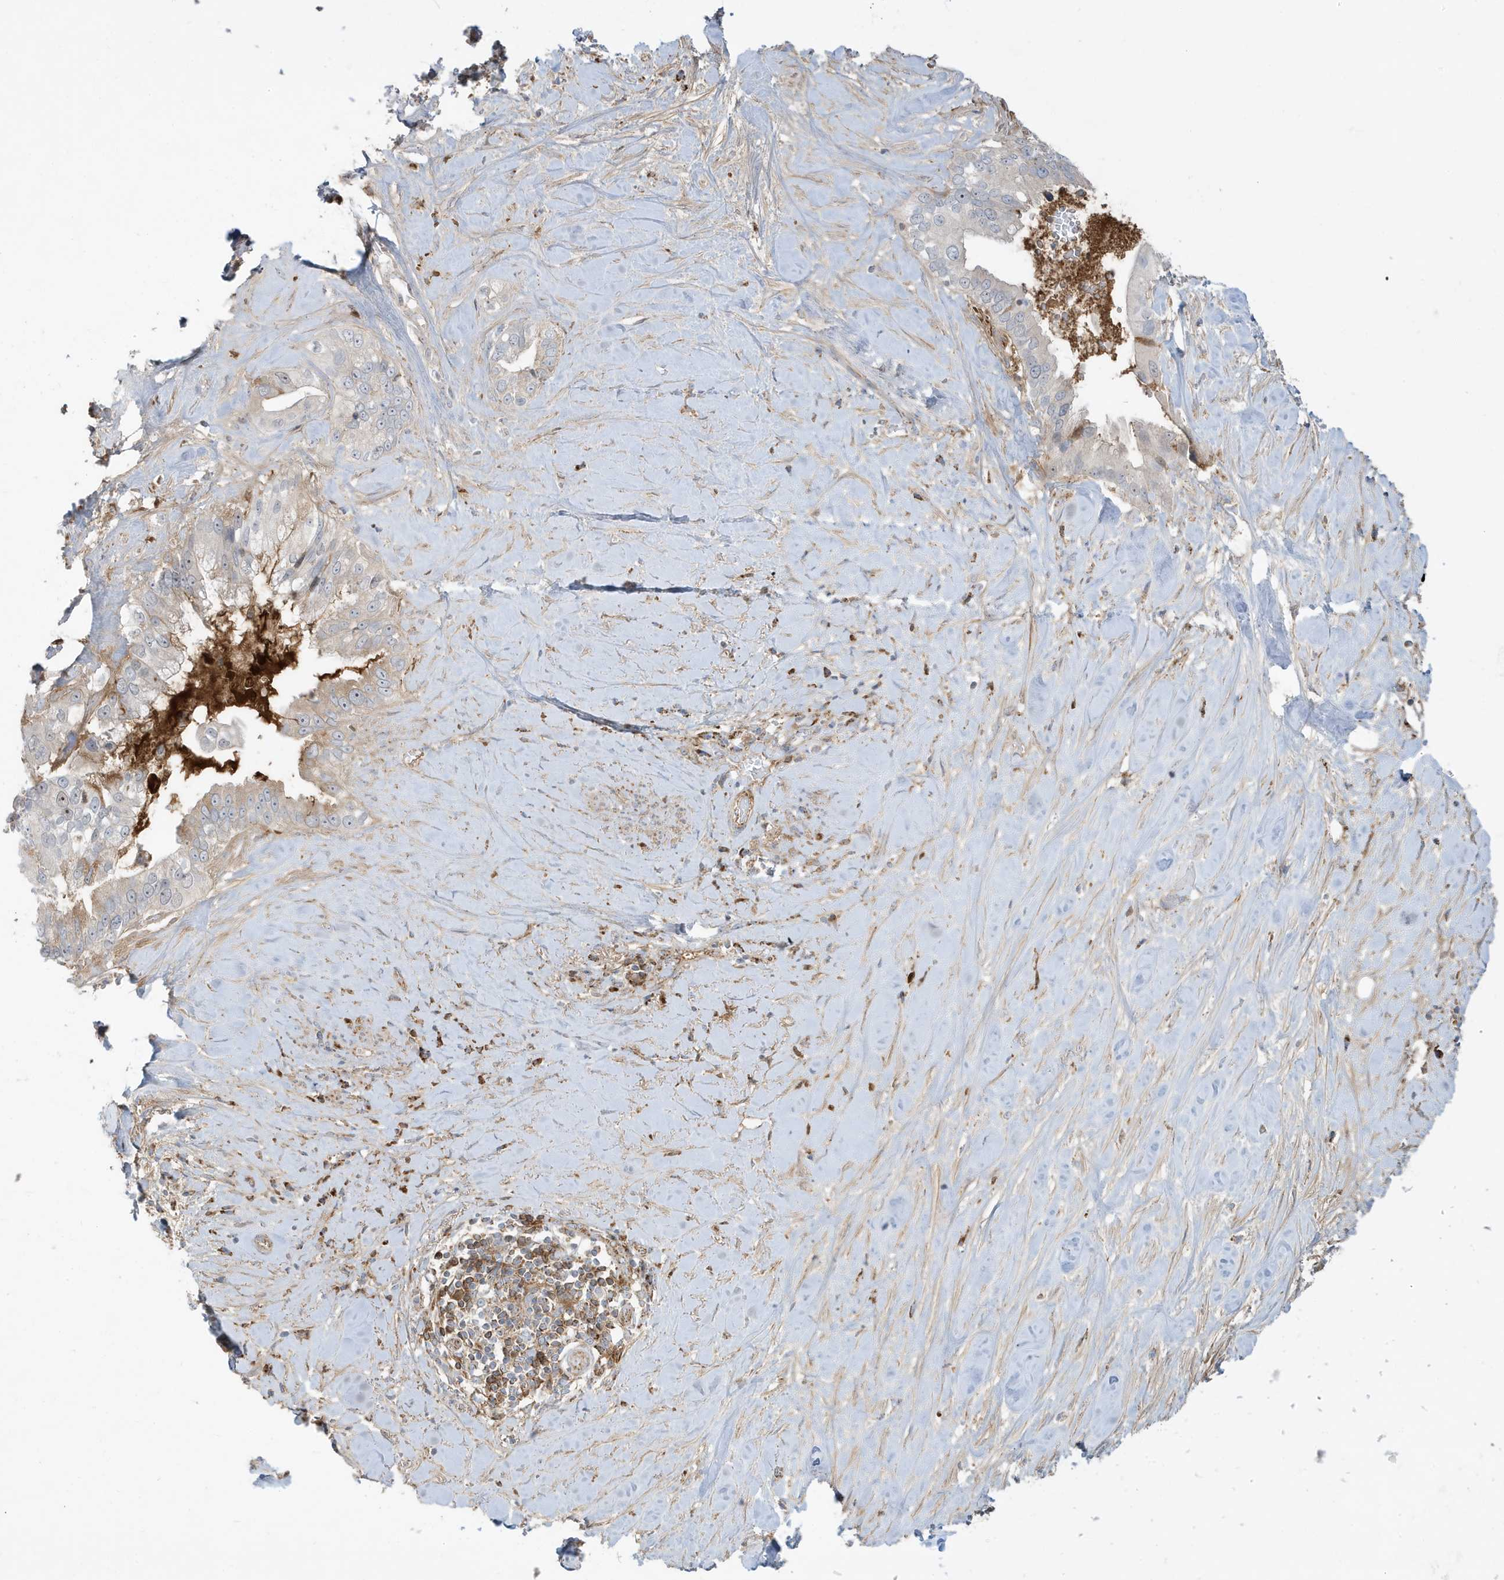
{"staining": {"intensity": "weak", "quantity": "<25%", "location": "cytoplasmic/membranous"}, "tissue": "pancreatic cancer", "cell_type": "Tumor cells", "image_type": "cancer", "snomed": [{"axis": "morphology", "description": "Inflammation, NOS"}, {"axis": "morphology", "description": "Adenocarcinoma, NOS"}, {"axis": "topography", "description": "Pancreas"}], "caption": "The photomicrograph reveals no significant positivity in tumor cells of pancreatic cancer.", "gene": "IFT57", "patient": {"sex": "female", "age": 56}}